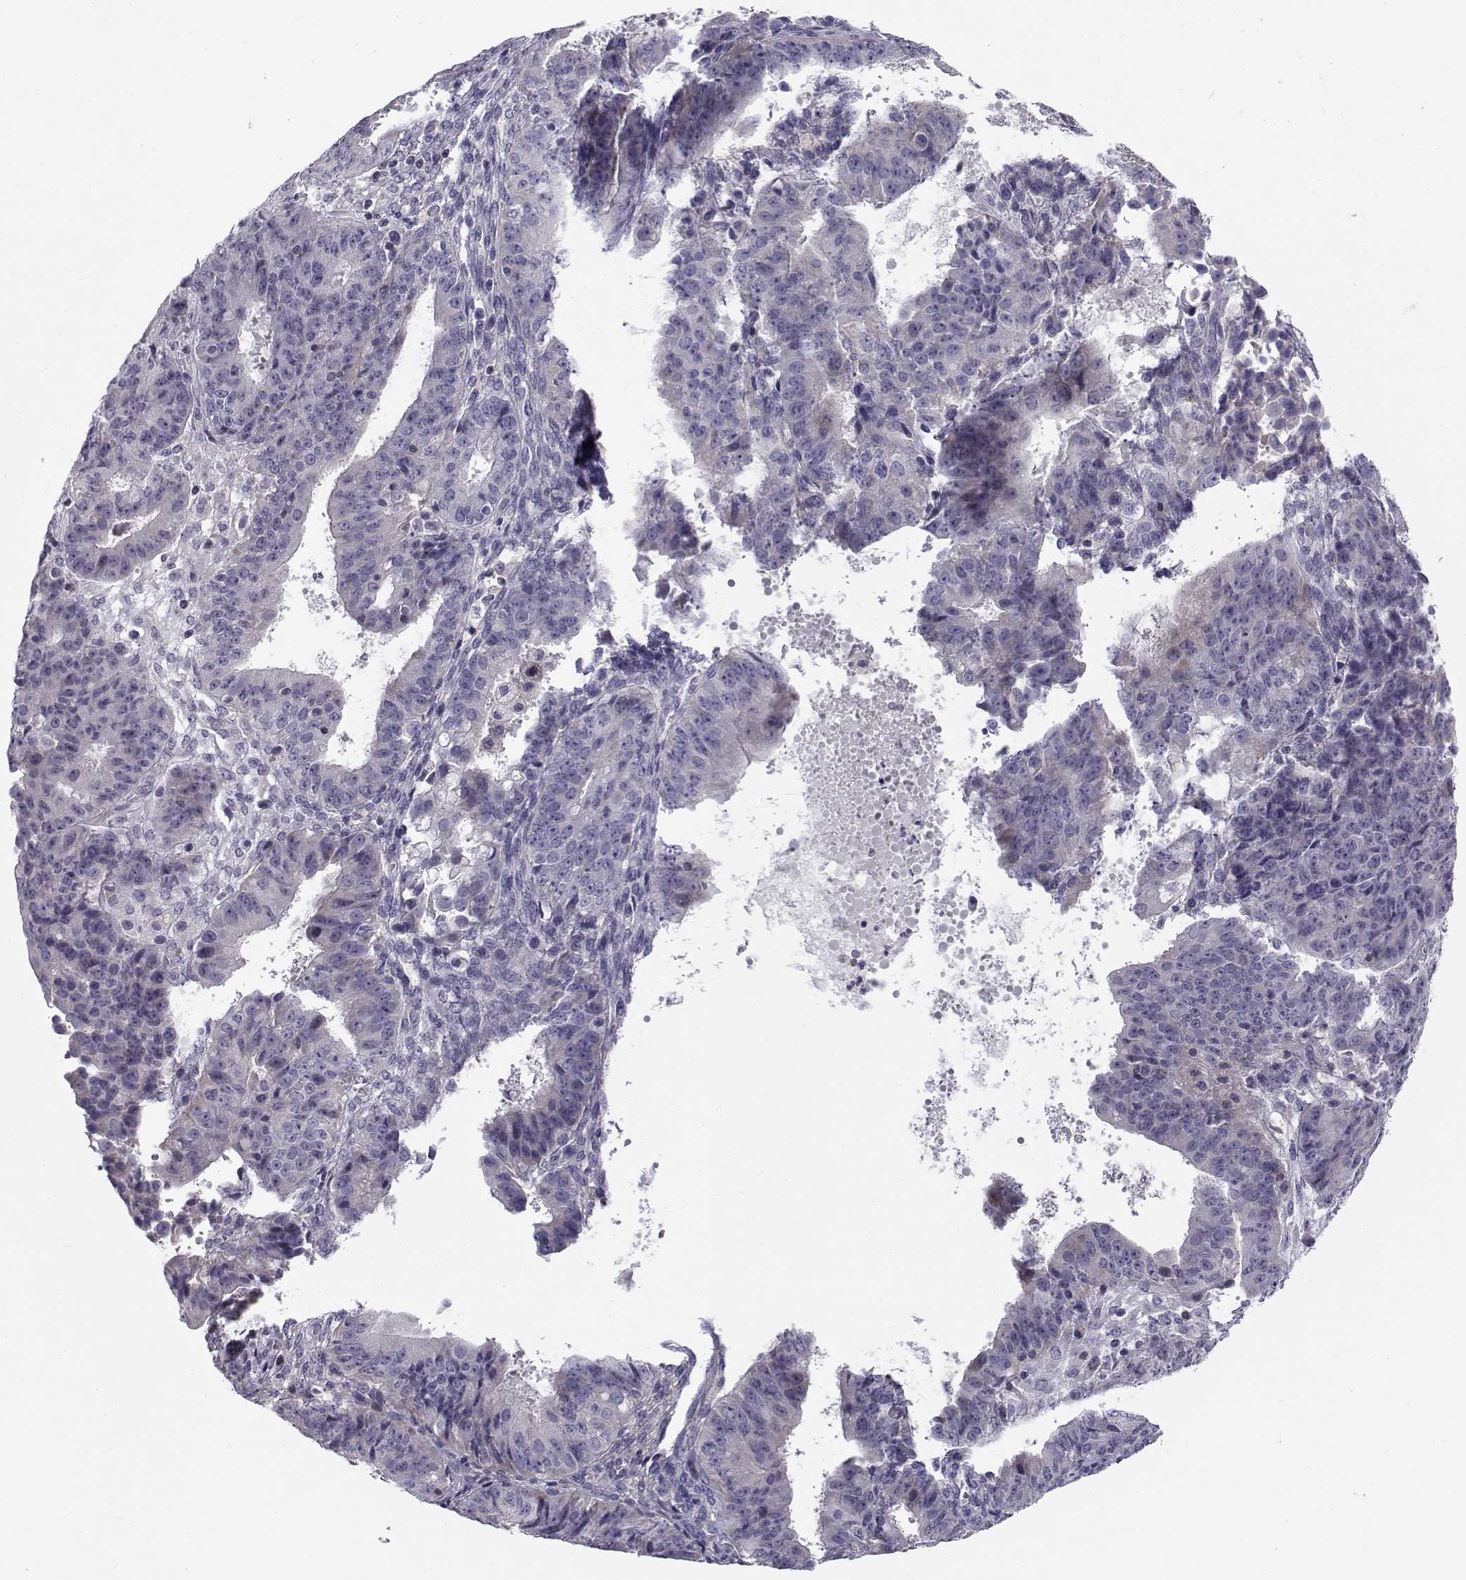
{"staining": {"intensity": "negative", "quantity": "none", "location": "none"}, "tissue": "ovarian cancer", "cell_type": "Tumor cells", "image_type": "cancer", "snomed": [{"axis": "morphology", "description": "Carcinoma, endometroid"}, {"axis": "topography", "description": "Ovary"}], "caption": "Immunohistochemistry micrograph of ovarian endometroid carcinoma stained for a protein (brown), which reveals no staining in tumor cells. (Immunohistochemistry (ihc), brightfield microscopy, high magnification).", "gene": "LRRC27", "patient": {"sex": "female", "age": 42}}